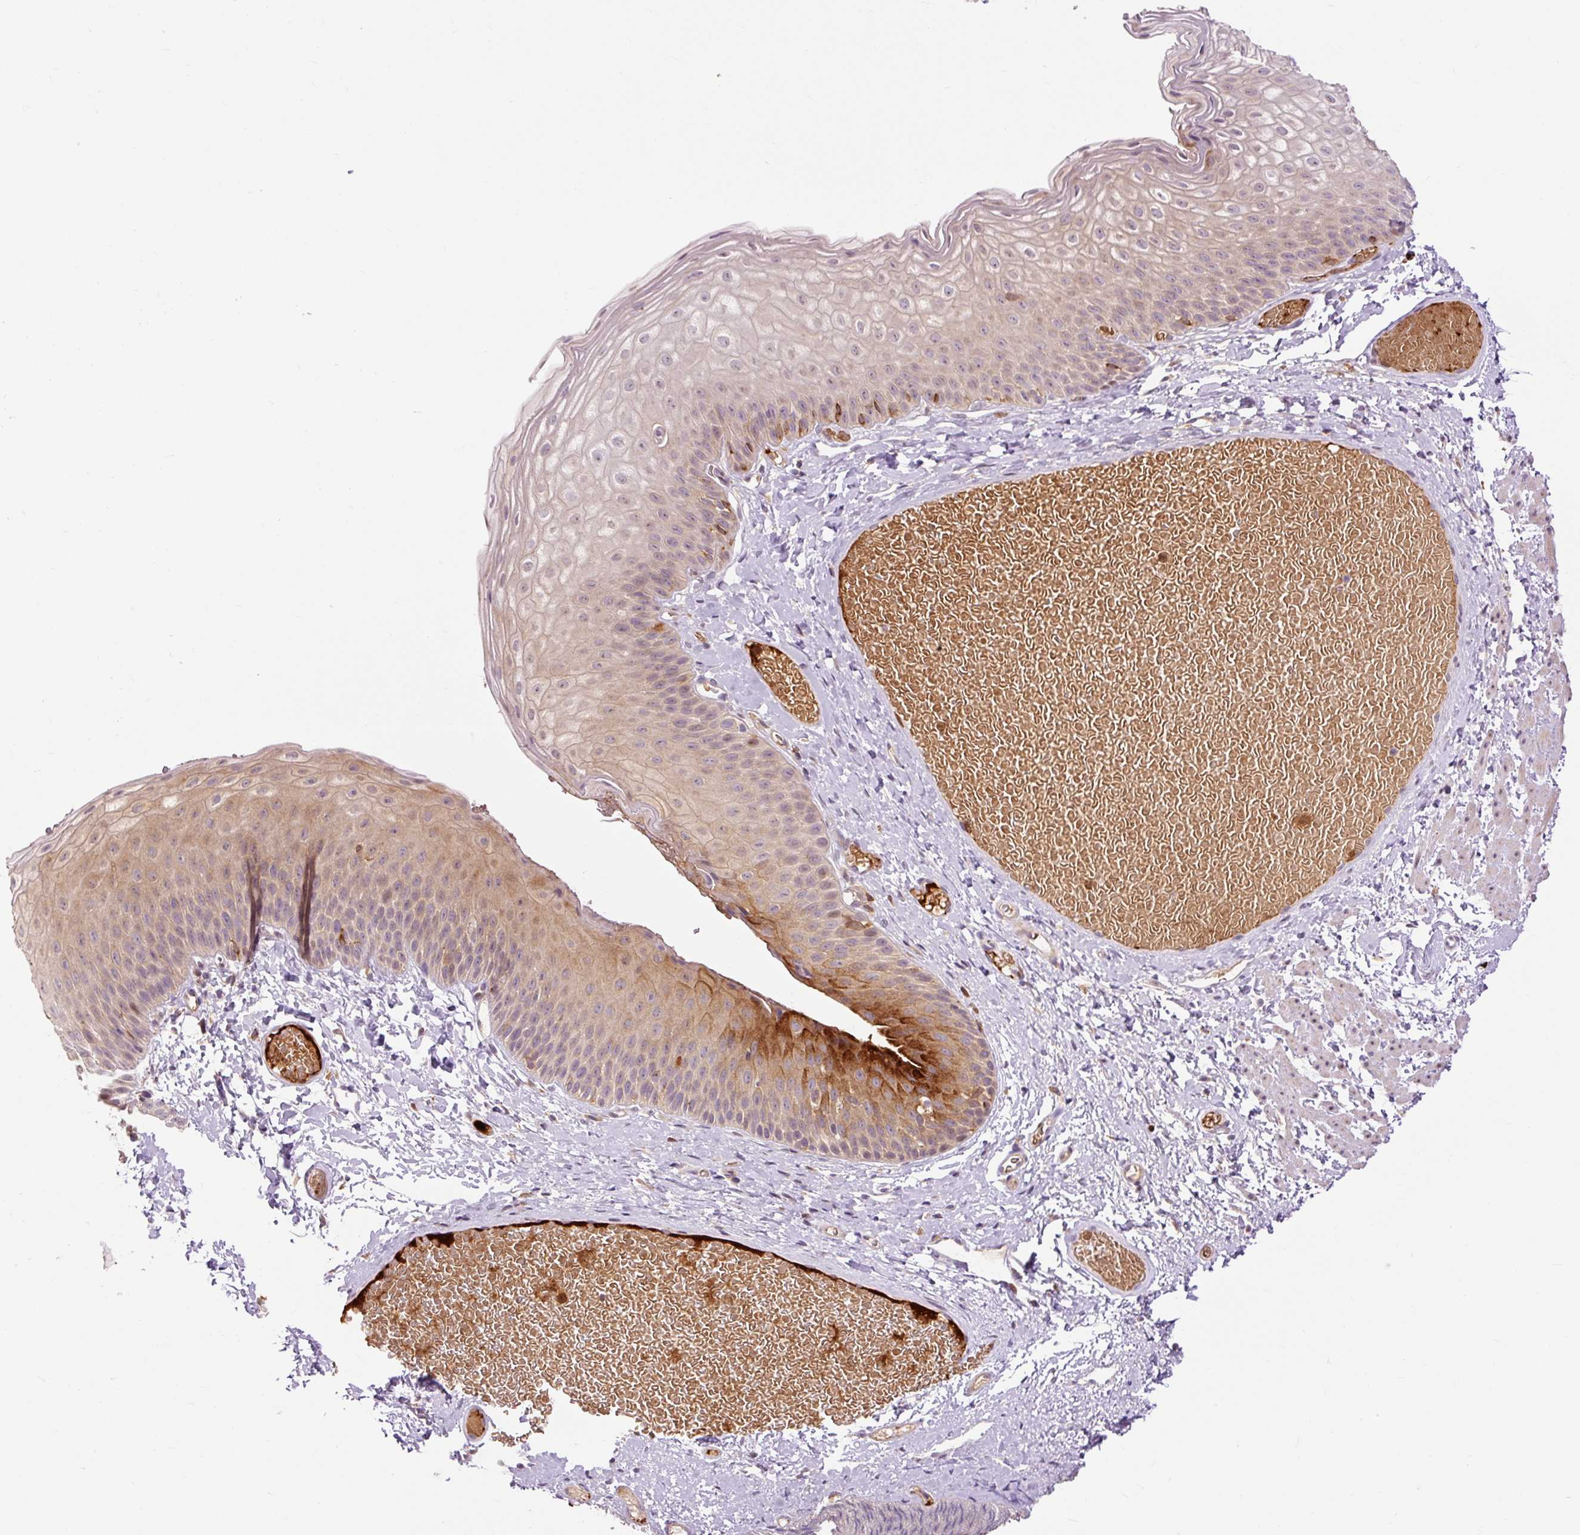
{"staining": {"intensity": "strong", "quantity": "<25%", "location": "cytoplasmic/membranous"}, "tissue": "skin", "cell_type": "Epidermal cells", "image_type": "normal", "snomed": [{"axis": "morphology", "description": "Normal tissue, NOS"}, {"axis": "topography", "description": "Anal"}], "caption": "A histopathology image showing strong cytoplasmic/membranous positivity in approximately <25% of epidermal cells in unremarkable skin, as visualized by brown immunohistochemical staining.", "gene": "CEBPZ", "patient": {"sex": "female", "age": 40}}